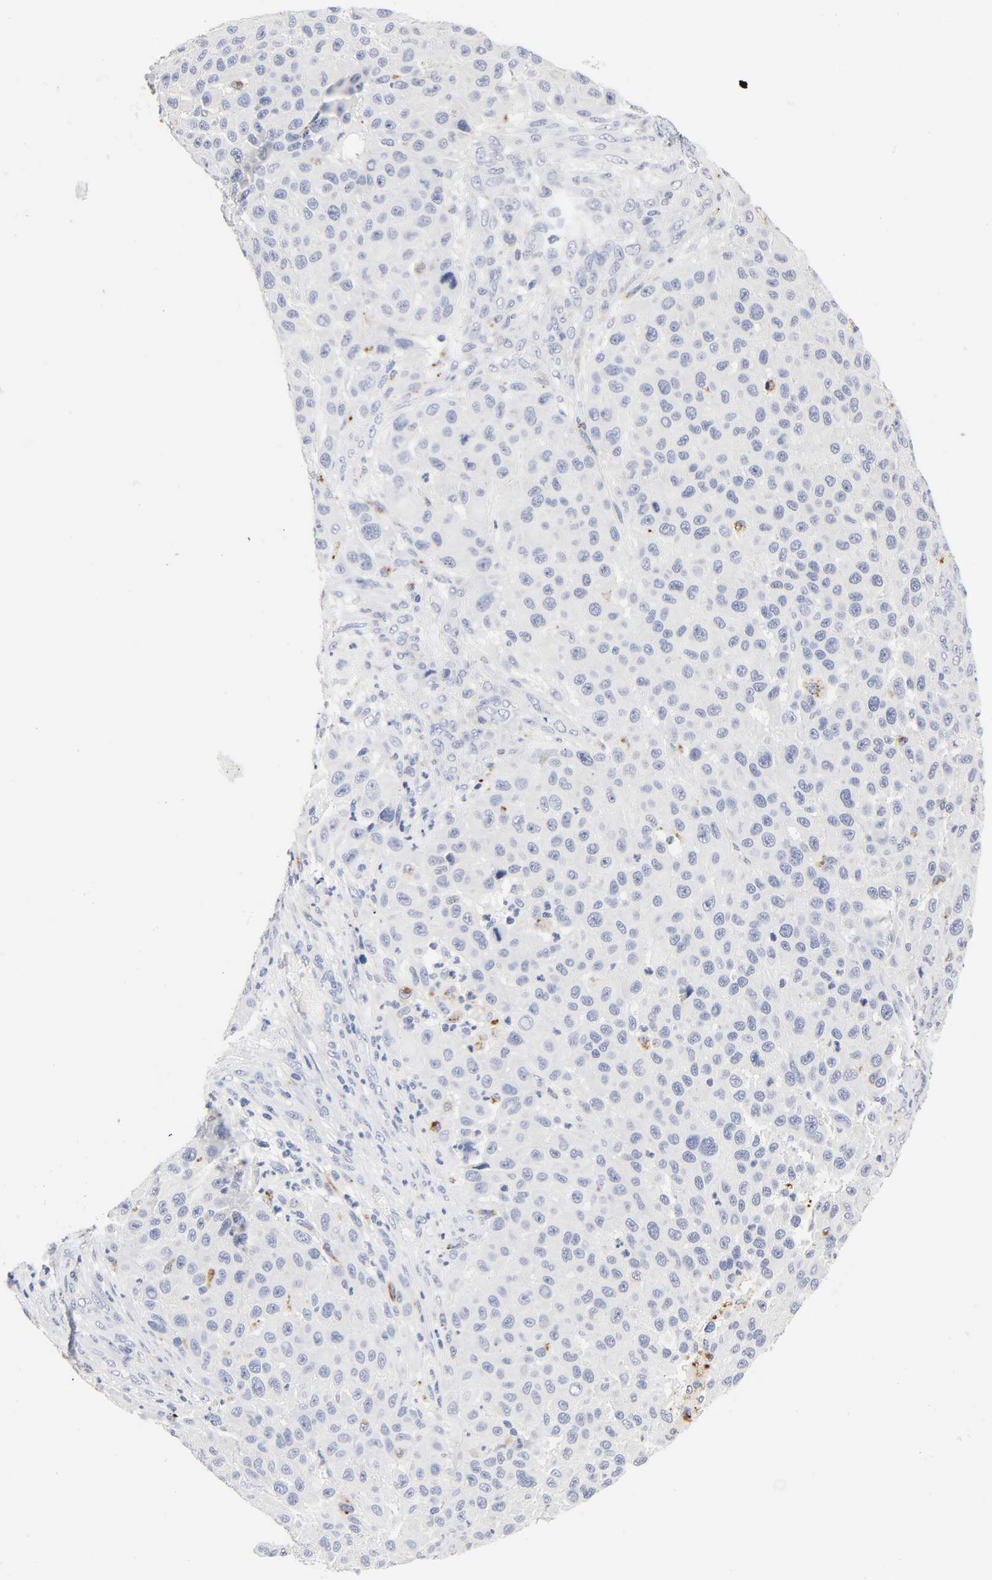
{"staining": {"intensity": "negative", "quantity": "none", "location": "none"}, "tissue": "melanoma", "cell_type": "Tumor cells", "image_type": "cancer", "snomed": [{"axis": "morphology", "description": "Malignant melanoma, Metastatic site"}, {"axis": "topography", "description": "Lymph node"}], "caption": "The image displays no staining of tumor cells in melanoma.", "gene": "PLP1", "patient": {"sex": "male", "age": 61}}